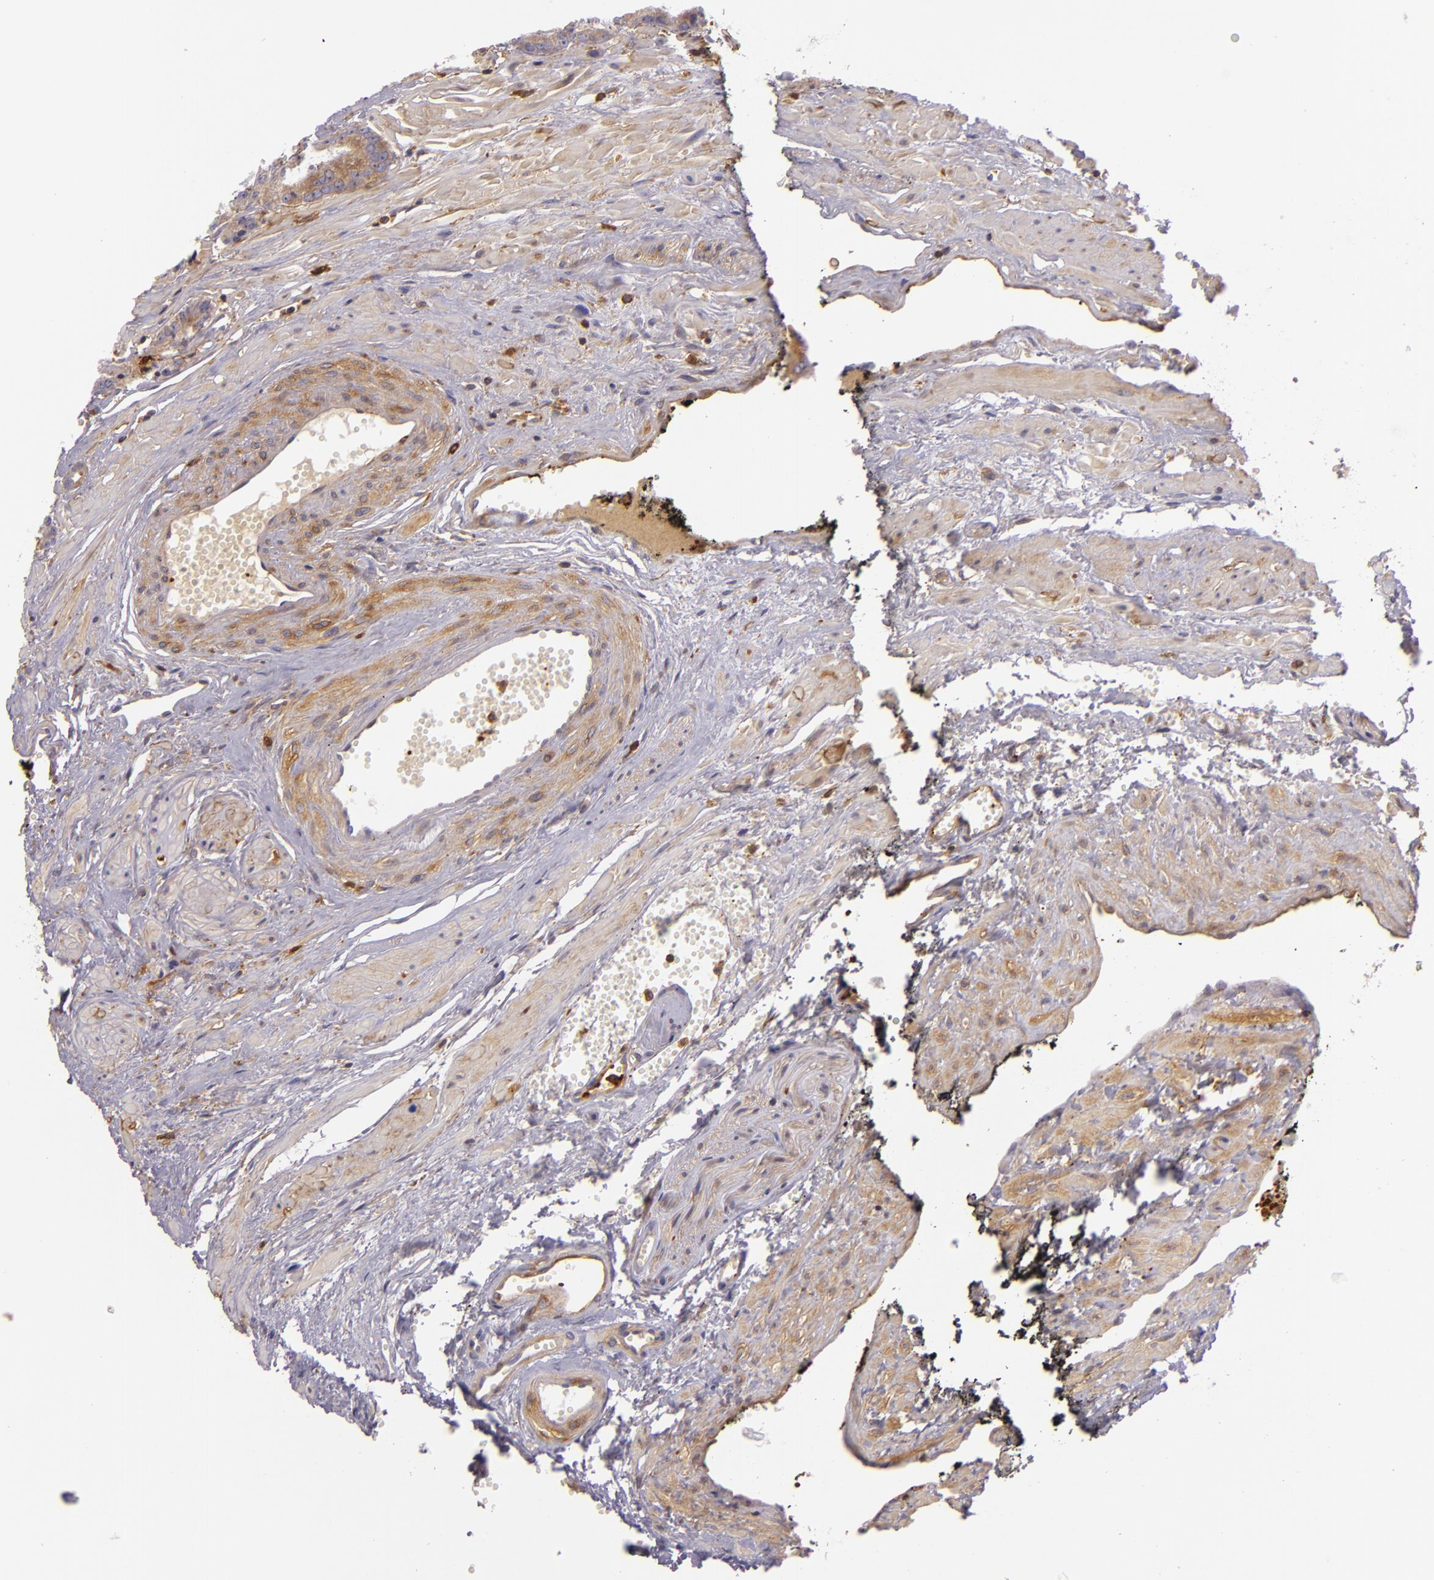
{"staining": {"intensity": "moderate", "quantity": "25%-75%", "location": "cytoplasmic/membranous"}, "tissue": "prostate cancer", "cell_type": "Tumor cells", "image_type": "cancer", "snomed": [{"axis": "morphology", "description": "Adenocarcinoma, High grade"}, {"axis": "topography", "description": "Prostate"}], "caption": "The micrograph shows immunohistochemical staining of prostate cancer. There is moderate cytoplasmic/membranous positivity is present in about 25%-75% of tumor cells.", "gene": "TLN1", "patient": {"sex": "male", "age": 56}}